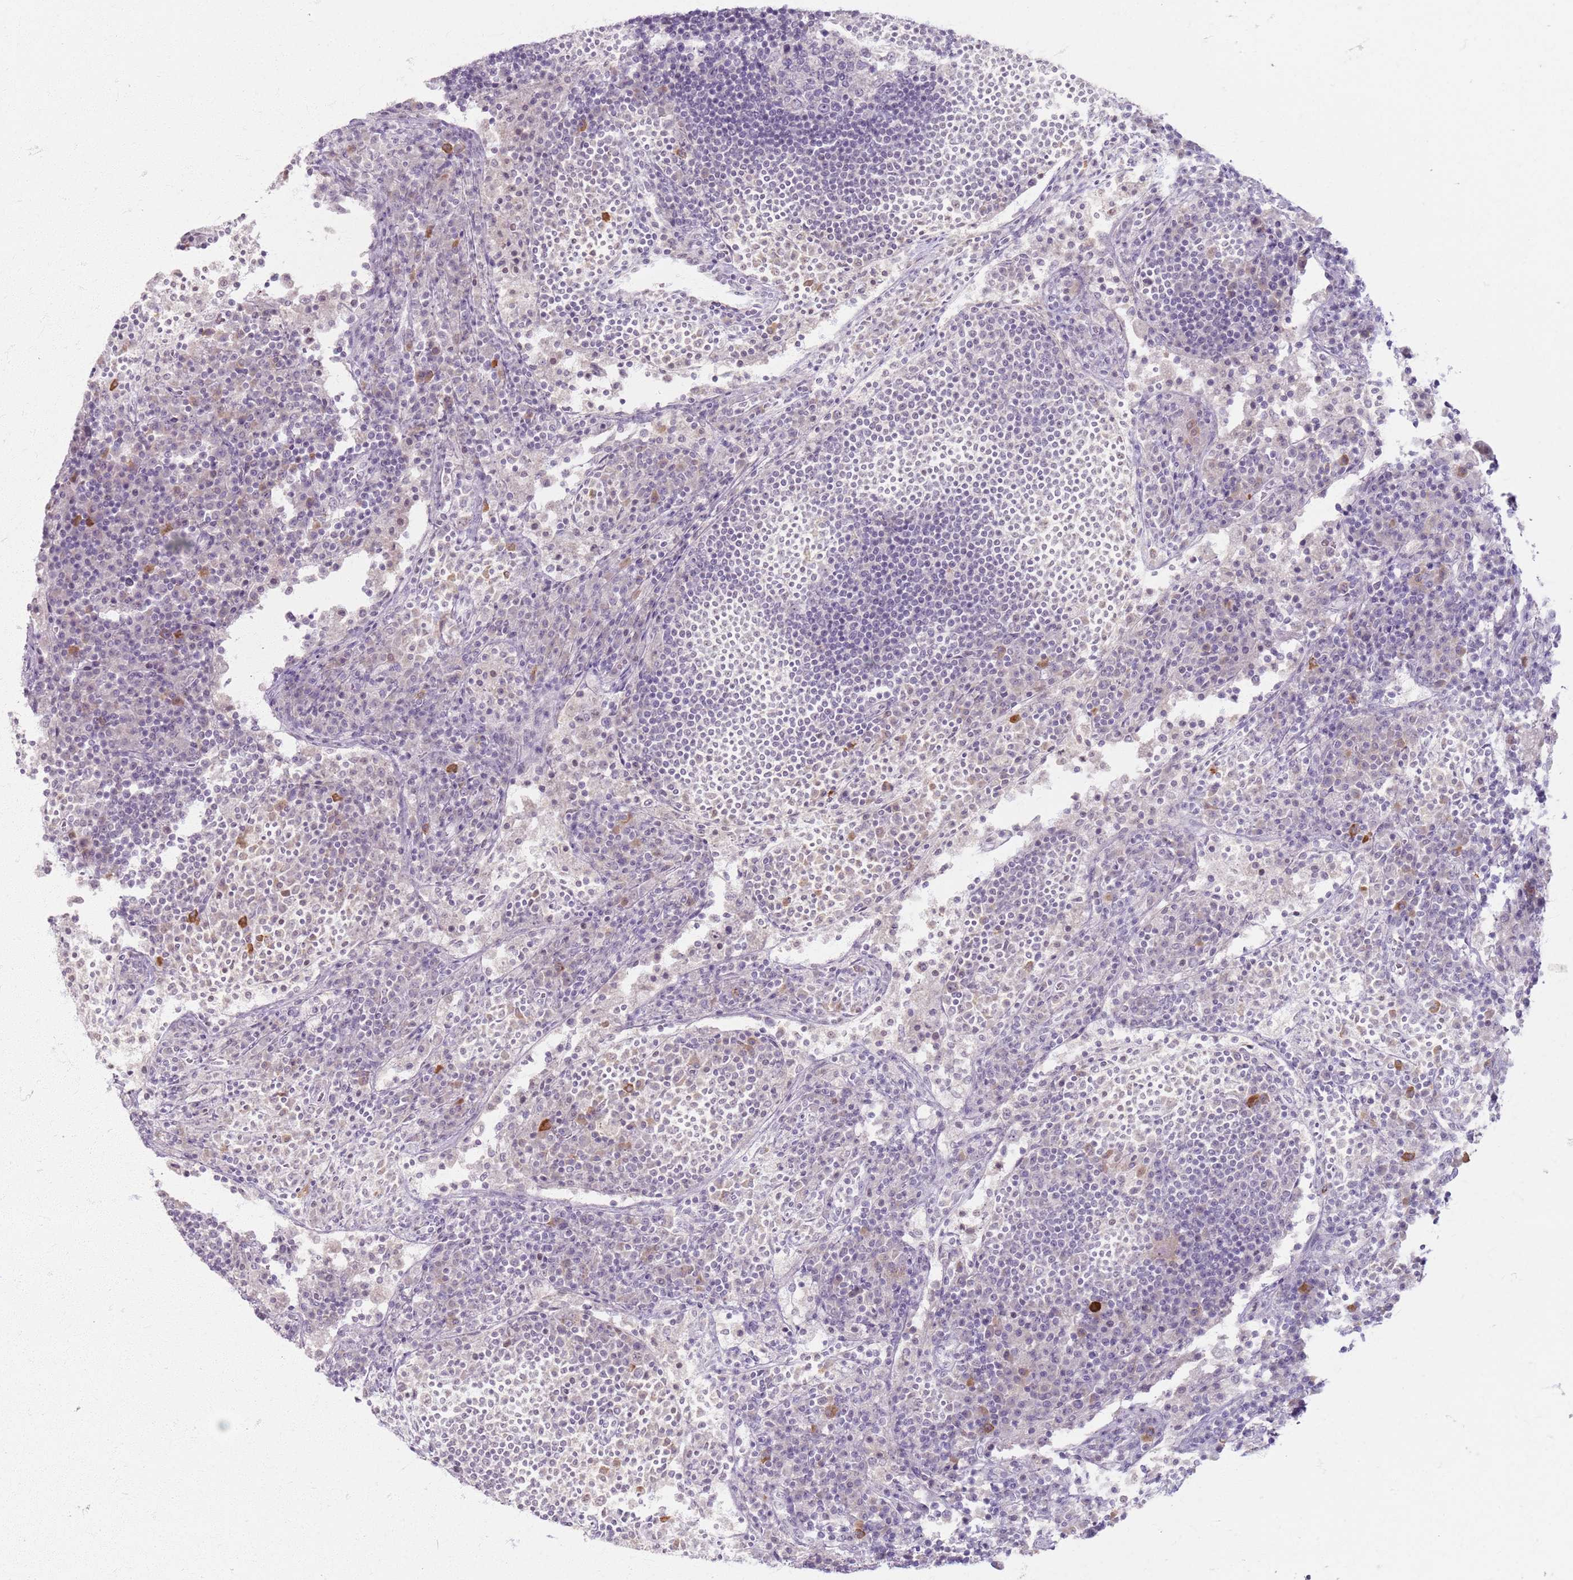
{"staining": {"intensity": "negative", "quantity": "none", "location": "none"}, "tissue": "lymph node", "cell_type": "Germinal center cells", "image_type": "normal", "snomed": [{"axis": "morphology", "description": "Normal tissue, NOS"}, {"axis": "topography", "description": "Lymph node"}], "caption": "Micrograph shows no protein staining in germinal center cells of benign lymph node.", "gene": "CRIPT", "patient": {"sex": "female", "age": 53}}